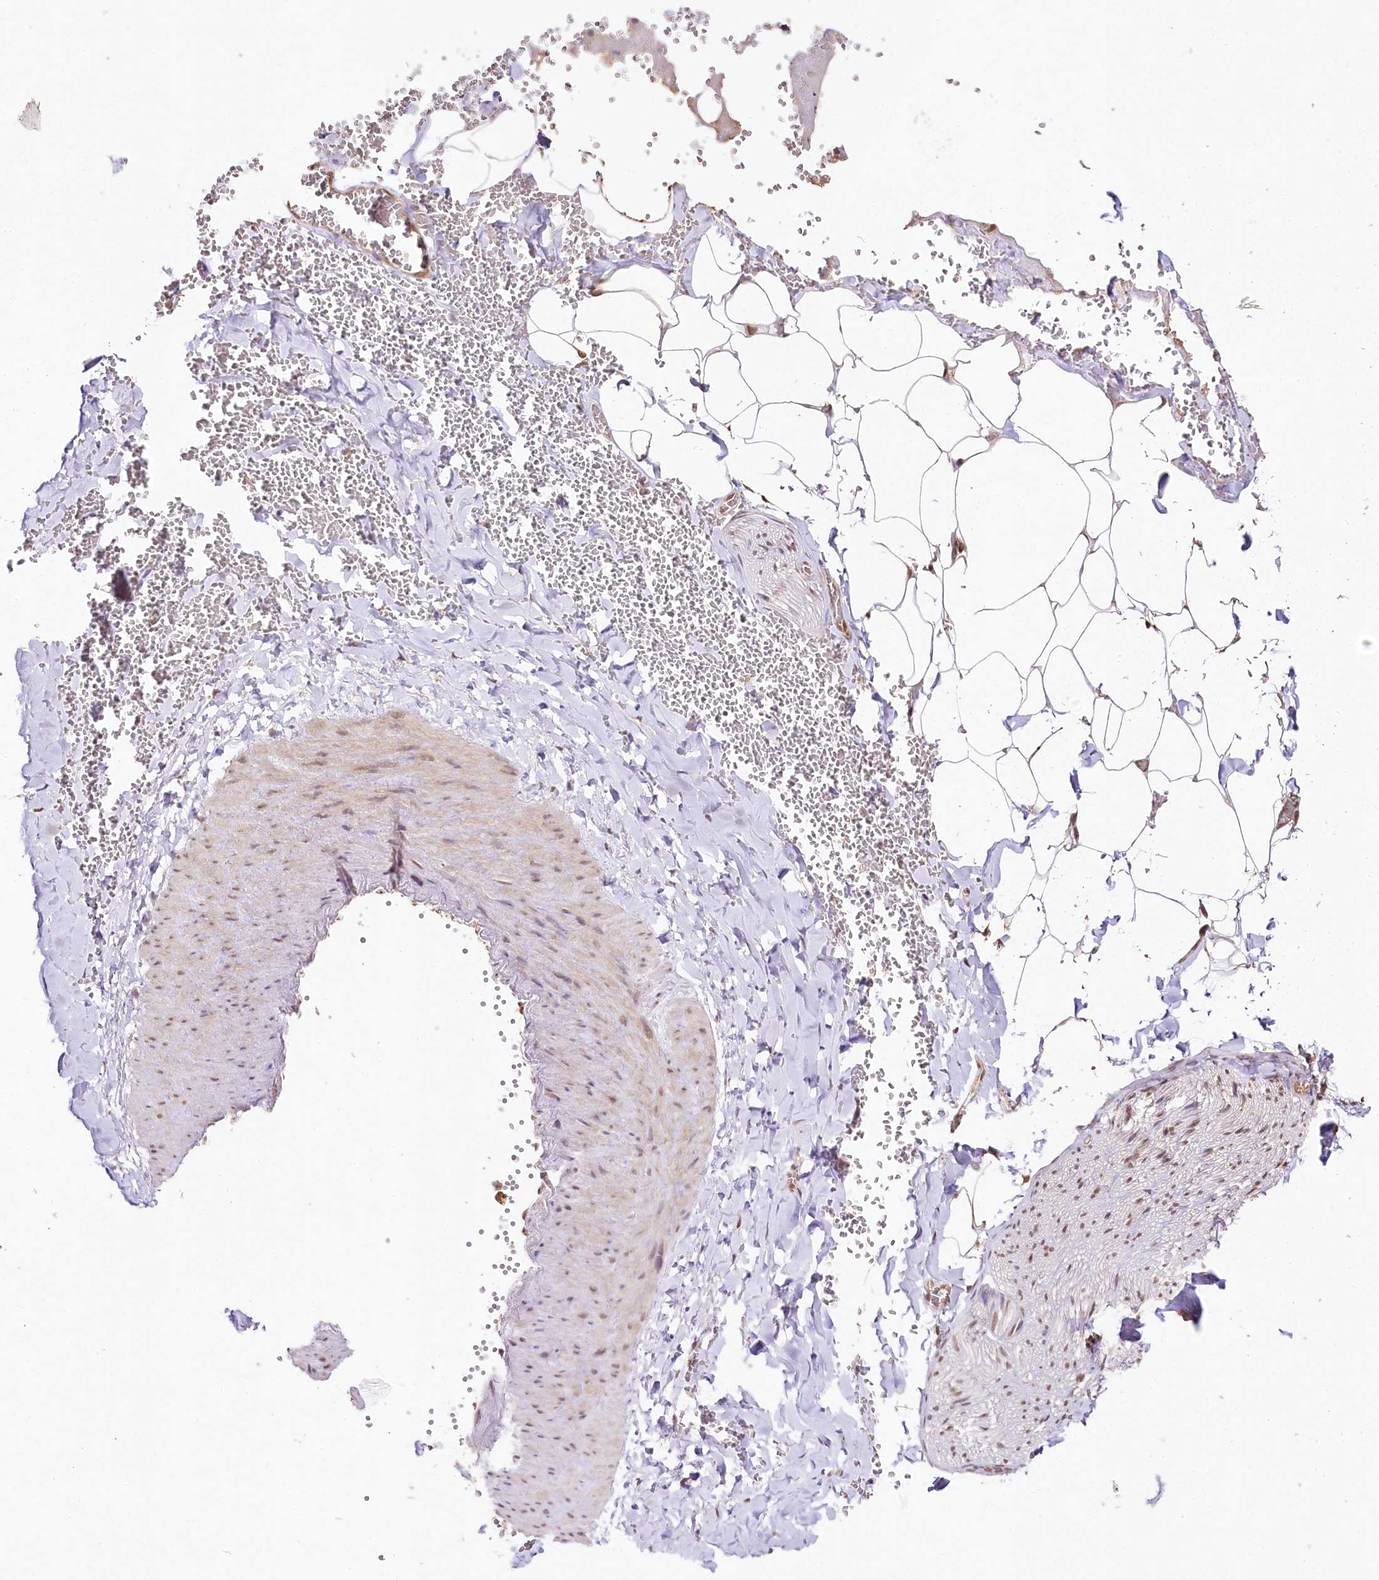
{"staining": {"intensity": "moderate", "quantity": "25%-75%", "location": "nuclear"}, "tissue": "adipose tissue", "cell_type": "Adipocytes", "image_type": "normal", "snomed": [{"axis": "morphology", "description": "Normal tissue, NOS"}, {"axis": "topography", "description": "Gallbladder"}, {"axis": "topography", "description": "Peripheral nerve tissue"}], "caption": "Protein staining reveals moderate nuclear positivity in about 25%-75% of adipocytes in benign adipose tissue.", "gene": "CNPY2", "patient": {"sex": "male", "age": 38}}